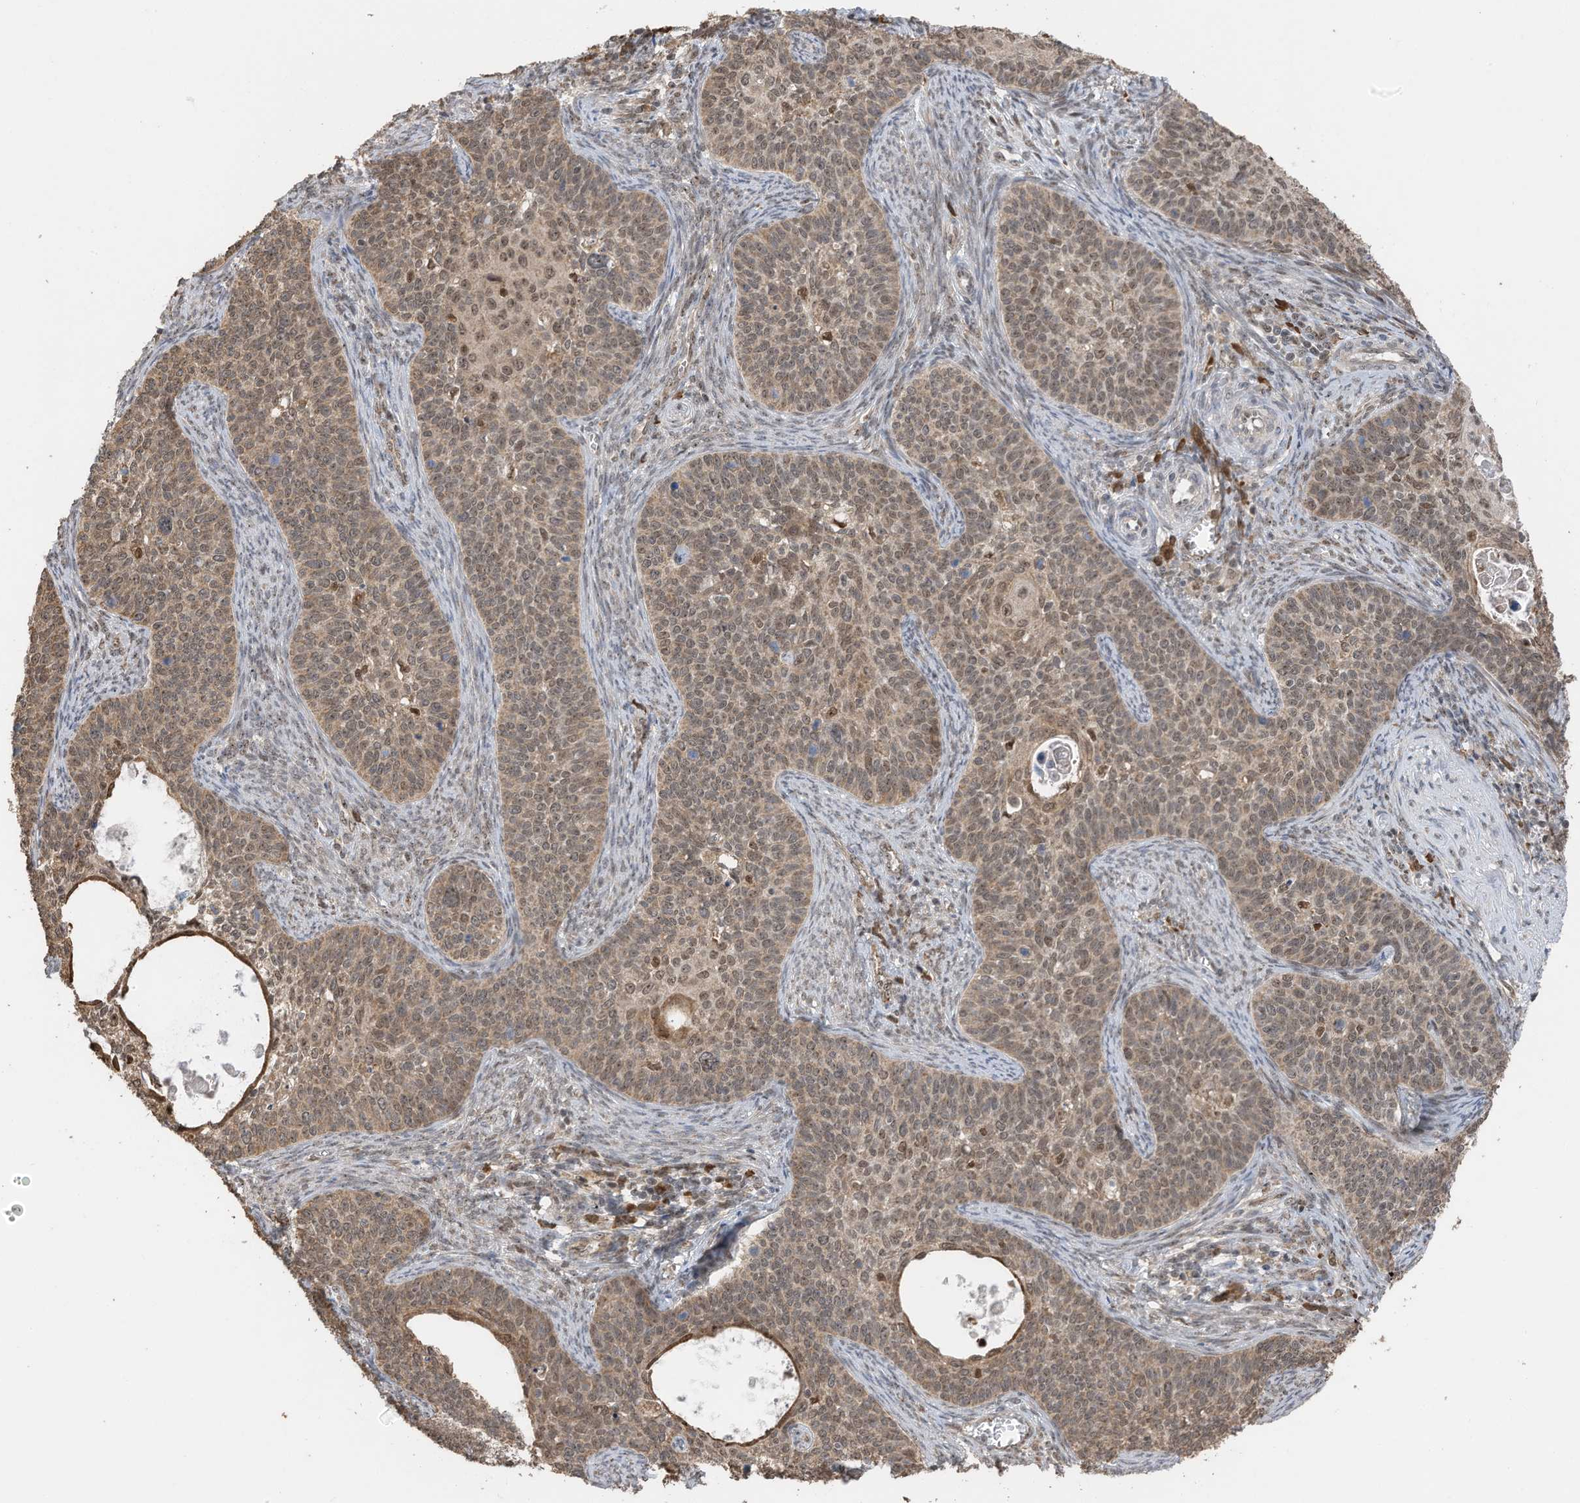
{"staining": {"intensity": "moderate", "quantity": ">75%", "location": "nuclear"}, "tissue": "cervical cancer", "cell_type": "Tumor cells", "image_type": "cancer", "snomed": [{"axis": "morphology", "description": "Squamous cell carcinoma, NOS"}, {"axis": "topography", "description": "Cervix"}], "caption": "This histopathology image shows IHC staining of cervical cancer (squamous cell carcinoma), with medium moderate nuclear expression in about >75% of tumor cells.", "gene": "ERLEC1", "patient": {"sex": "female", "age": 33}}